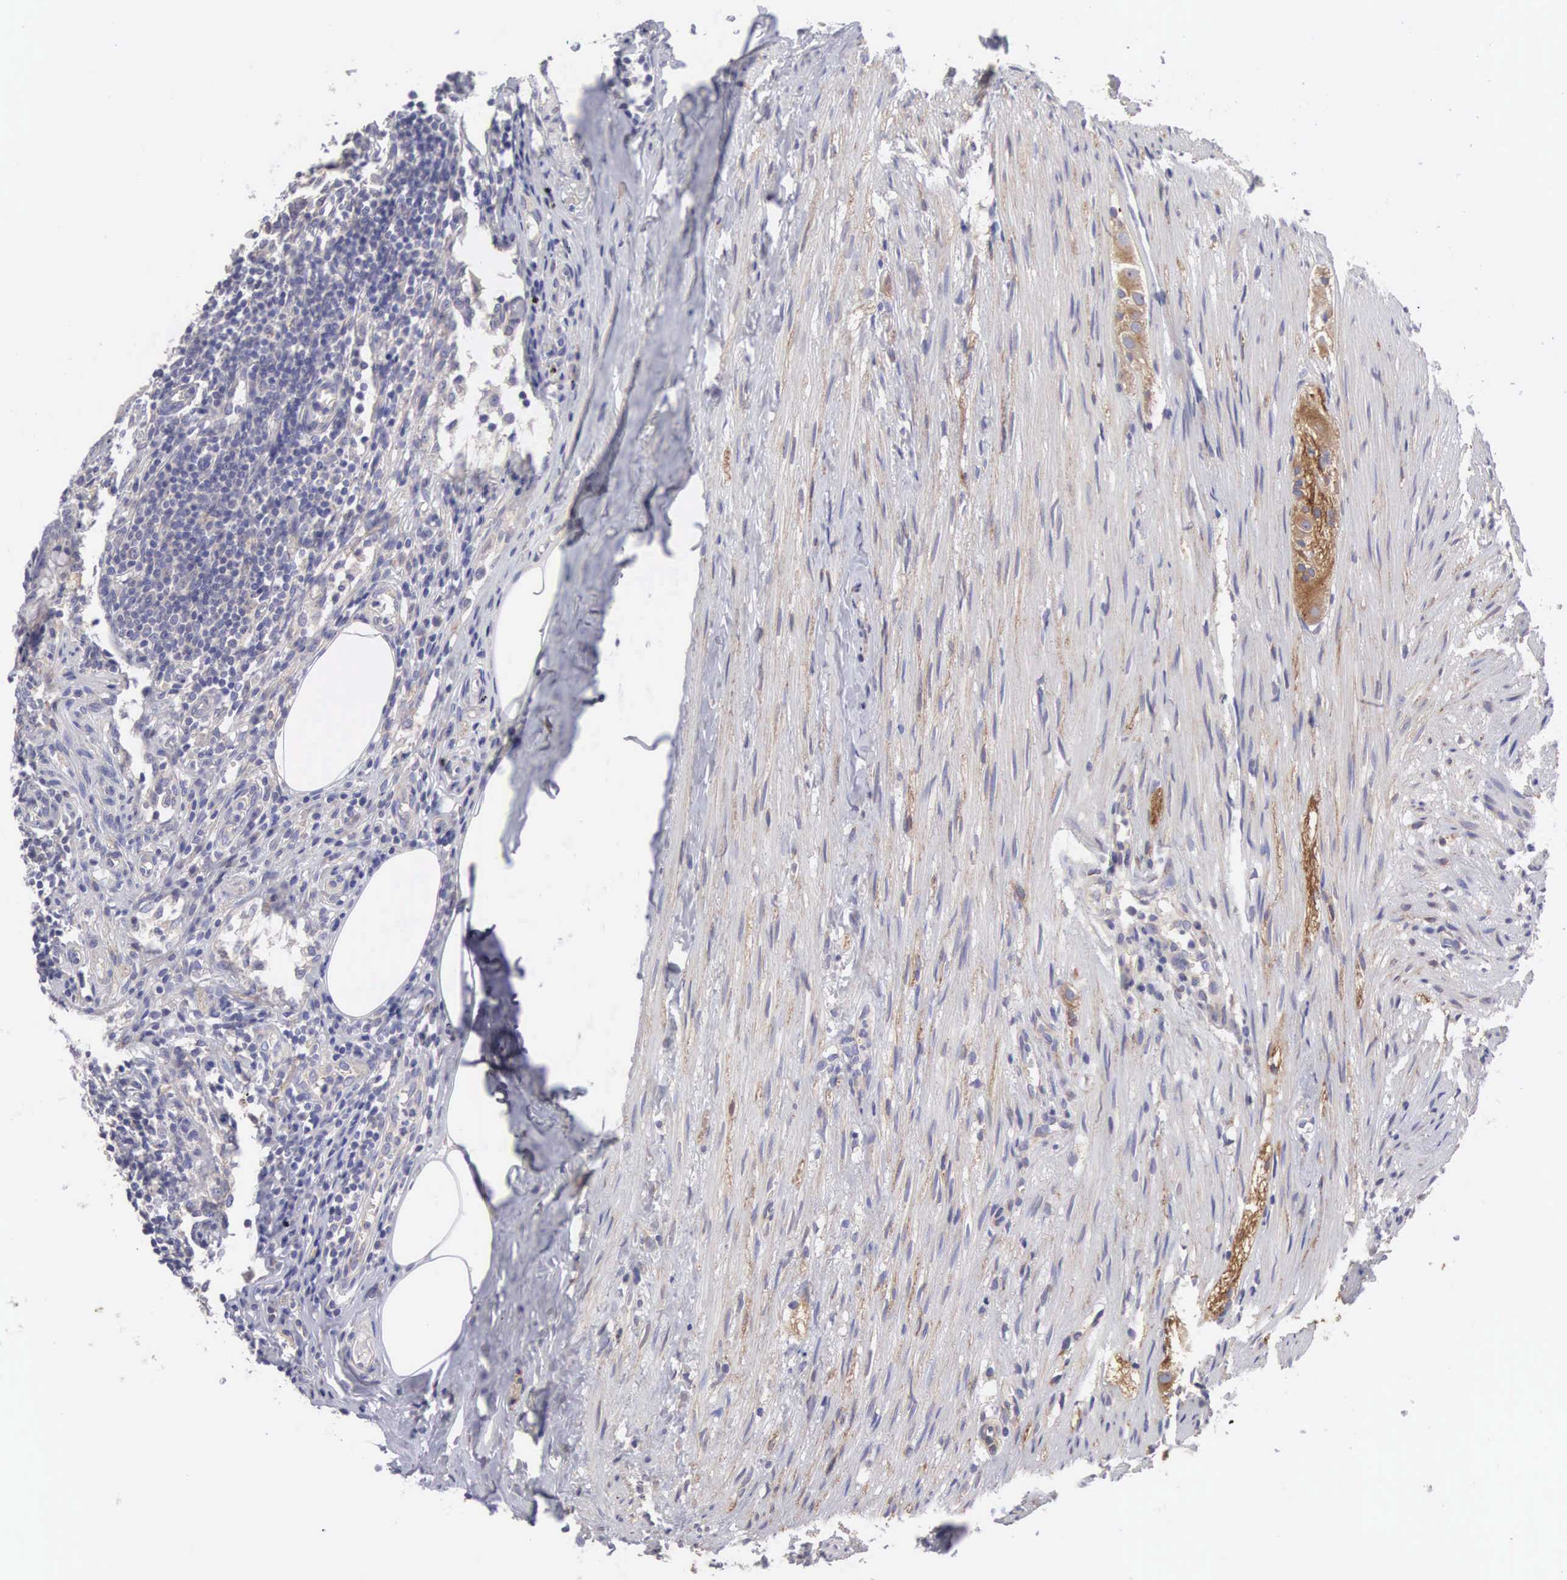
{"staining": {"intensity": "weak", "quantity": "<25%", "location": "cytoplasmic/membranous"}, "tissue": "appendix", "cell_type": "Glandular cells", "image_type": "normal", "snomed": [{"axis": "morphology", "description": "Normal tissue, NOS"}, {"axis": "topography", "description": "Appendix"}], "caption": "There is no significant expression in glandular cells of appendix. (DAB (3,3'-diaminobenzidine) immunohistochemistry (IHC) visualized using brightfield microscopy, high magnification).", "gene": "SLITRK4", "patient": {"sex": "female", "age": 34}}